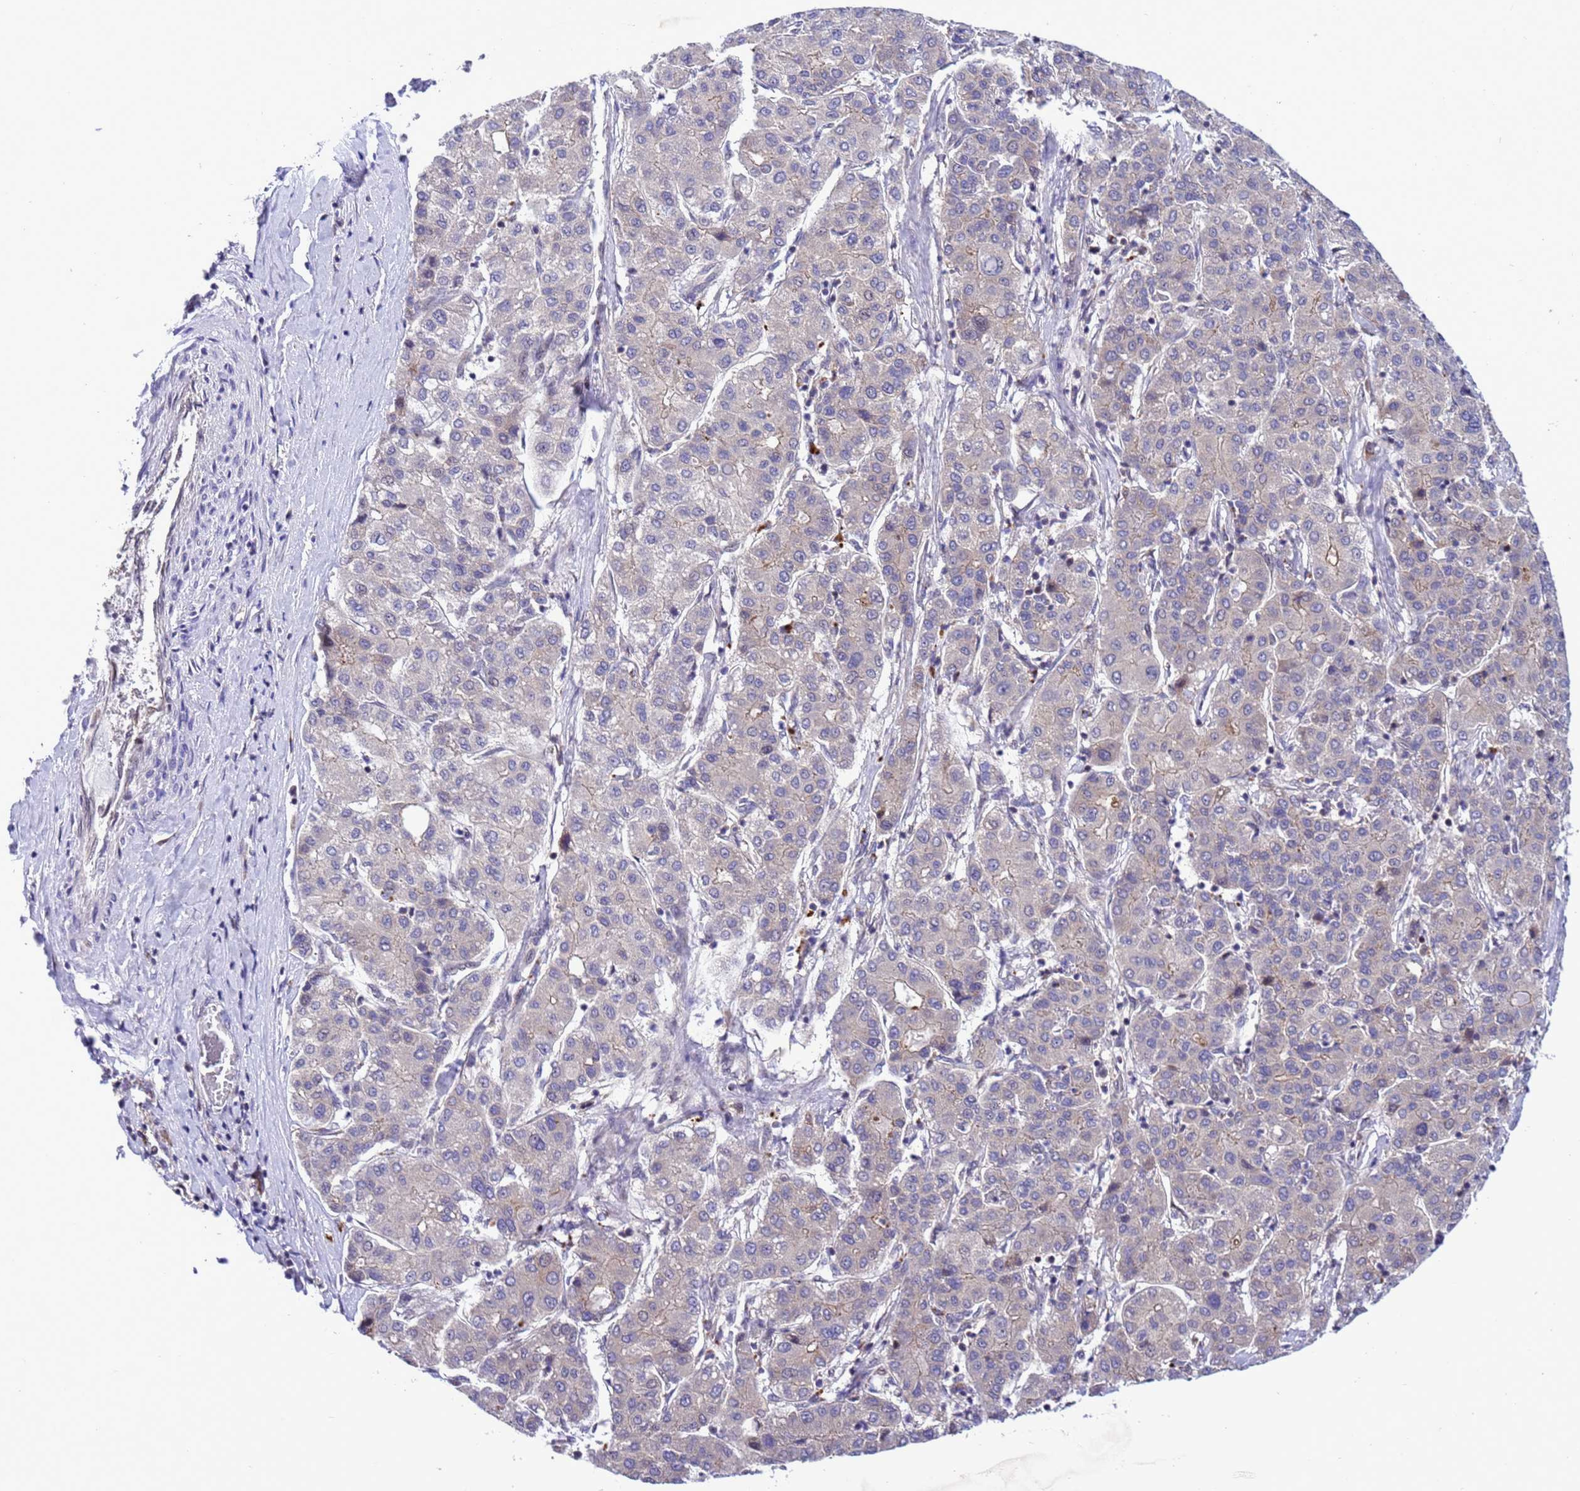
{"staining": {"intensity": "negative", "quantity": "none", "location": "none"}, "tissue": "liver cancer", "cell_type": "Tumor cells", "image_type": "cancer", "snomed": [{"axis": "morphology", "description": "Carcinoma, Hepatocellular, NOS"}, {"axis": "topography", "description": "Liver"}], "caption": "High power microscopy photomicrograph of an immunohistochemistry (IHC) micrograph of liver cancer, revealing no significant expression in tumor cells.", "gene": "RASD1", "patient": {"sex": "male", "age": 65}}